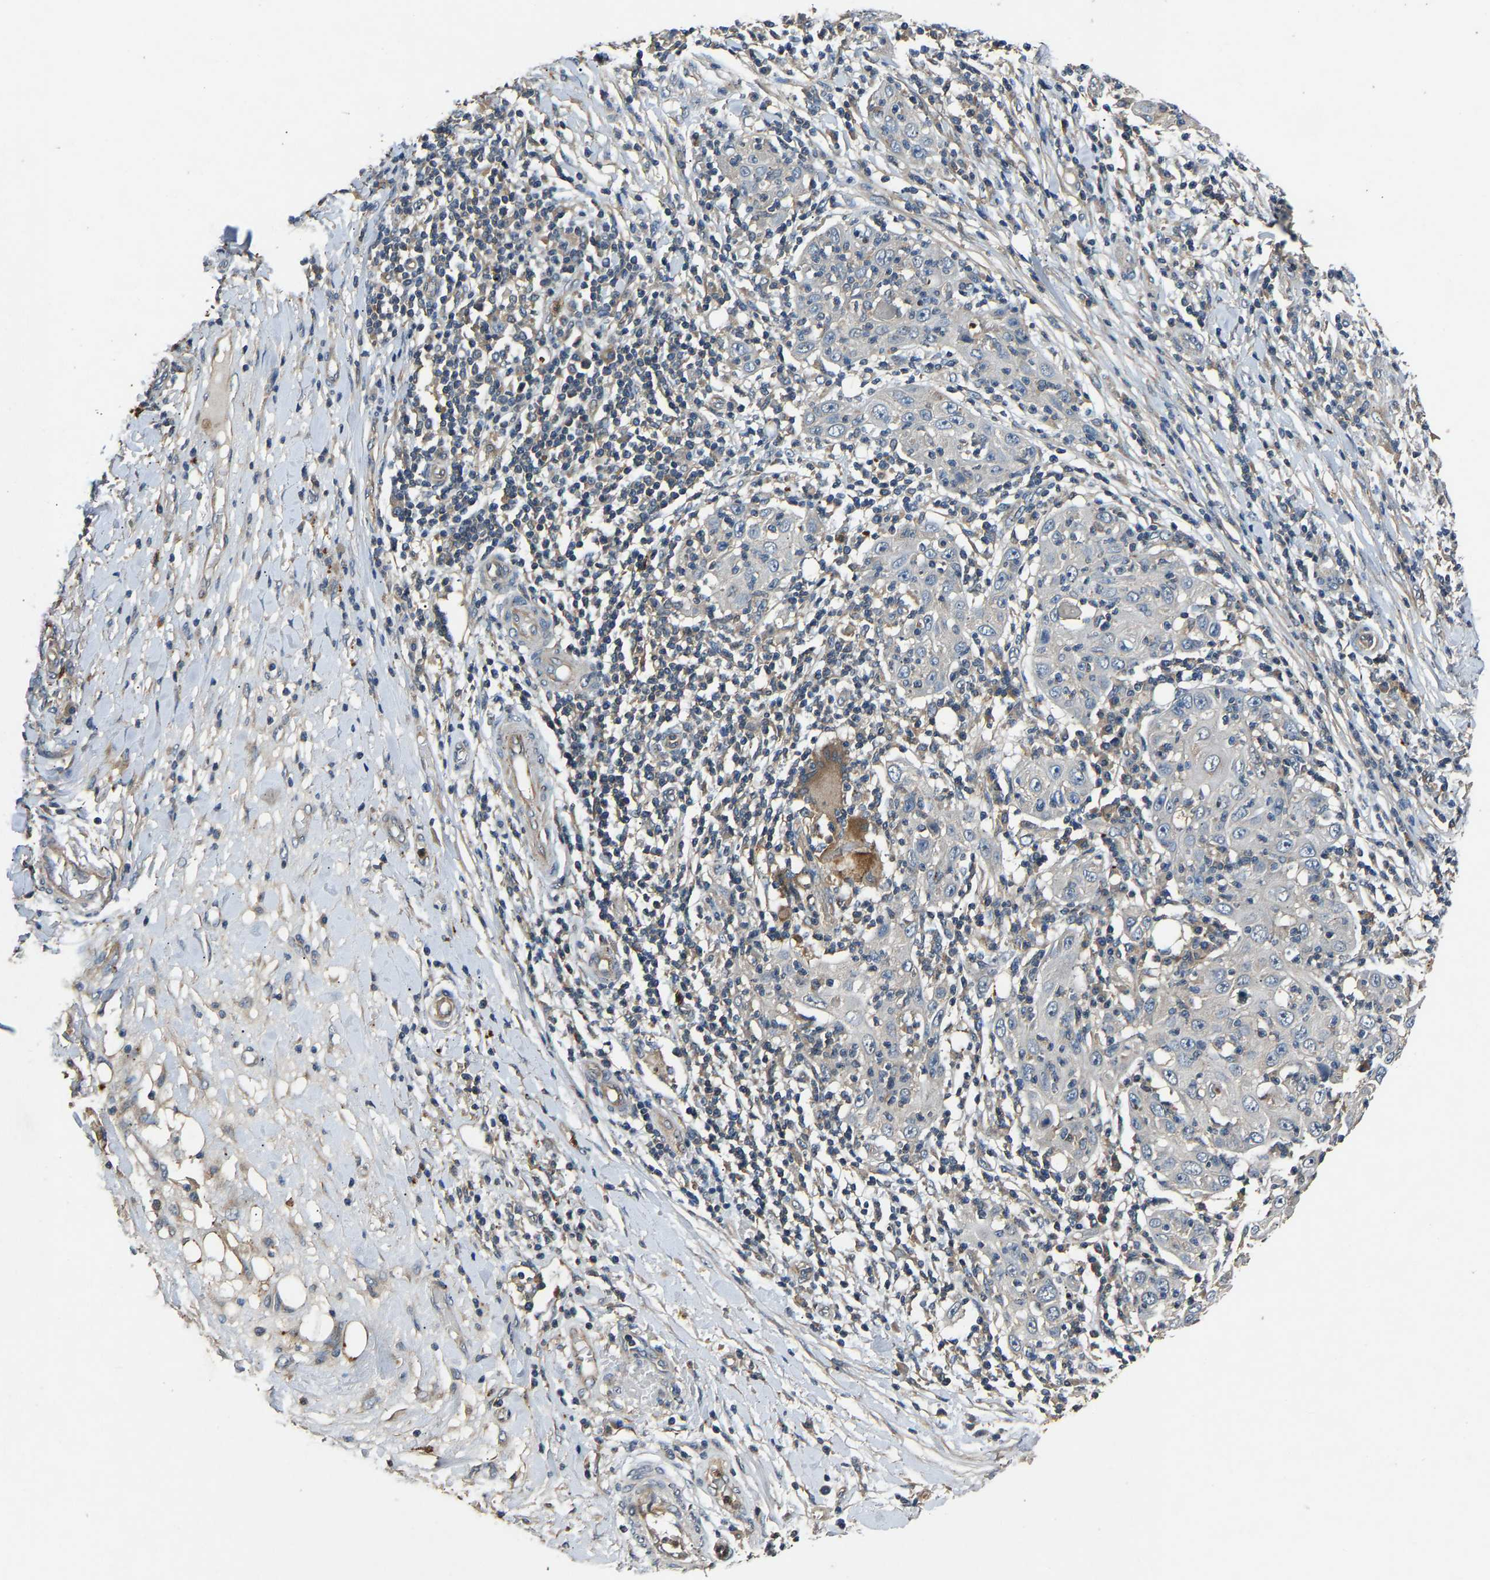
{"staining": {"intensity": "negative", "quantity": "none", "location": "none"}, "tissue": "skin cancer", "cell_type": "Tumor cells", "image_type": "cancer", "snomed": [{"axis": "morphology", "description": "Squamous cell carcinoma, NOS"}, {"axis": "topography", "description": "Skin"}], "caption": "This is an immunohistochemistry micrograph of human skin cancer (squamous cell carcinoma). There is no staining in tumor cells.", "gene": "PPID", "patient": {"sex": "female", "age": 88}}